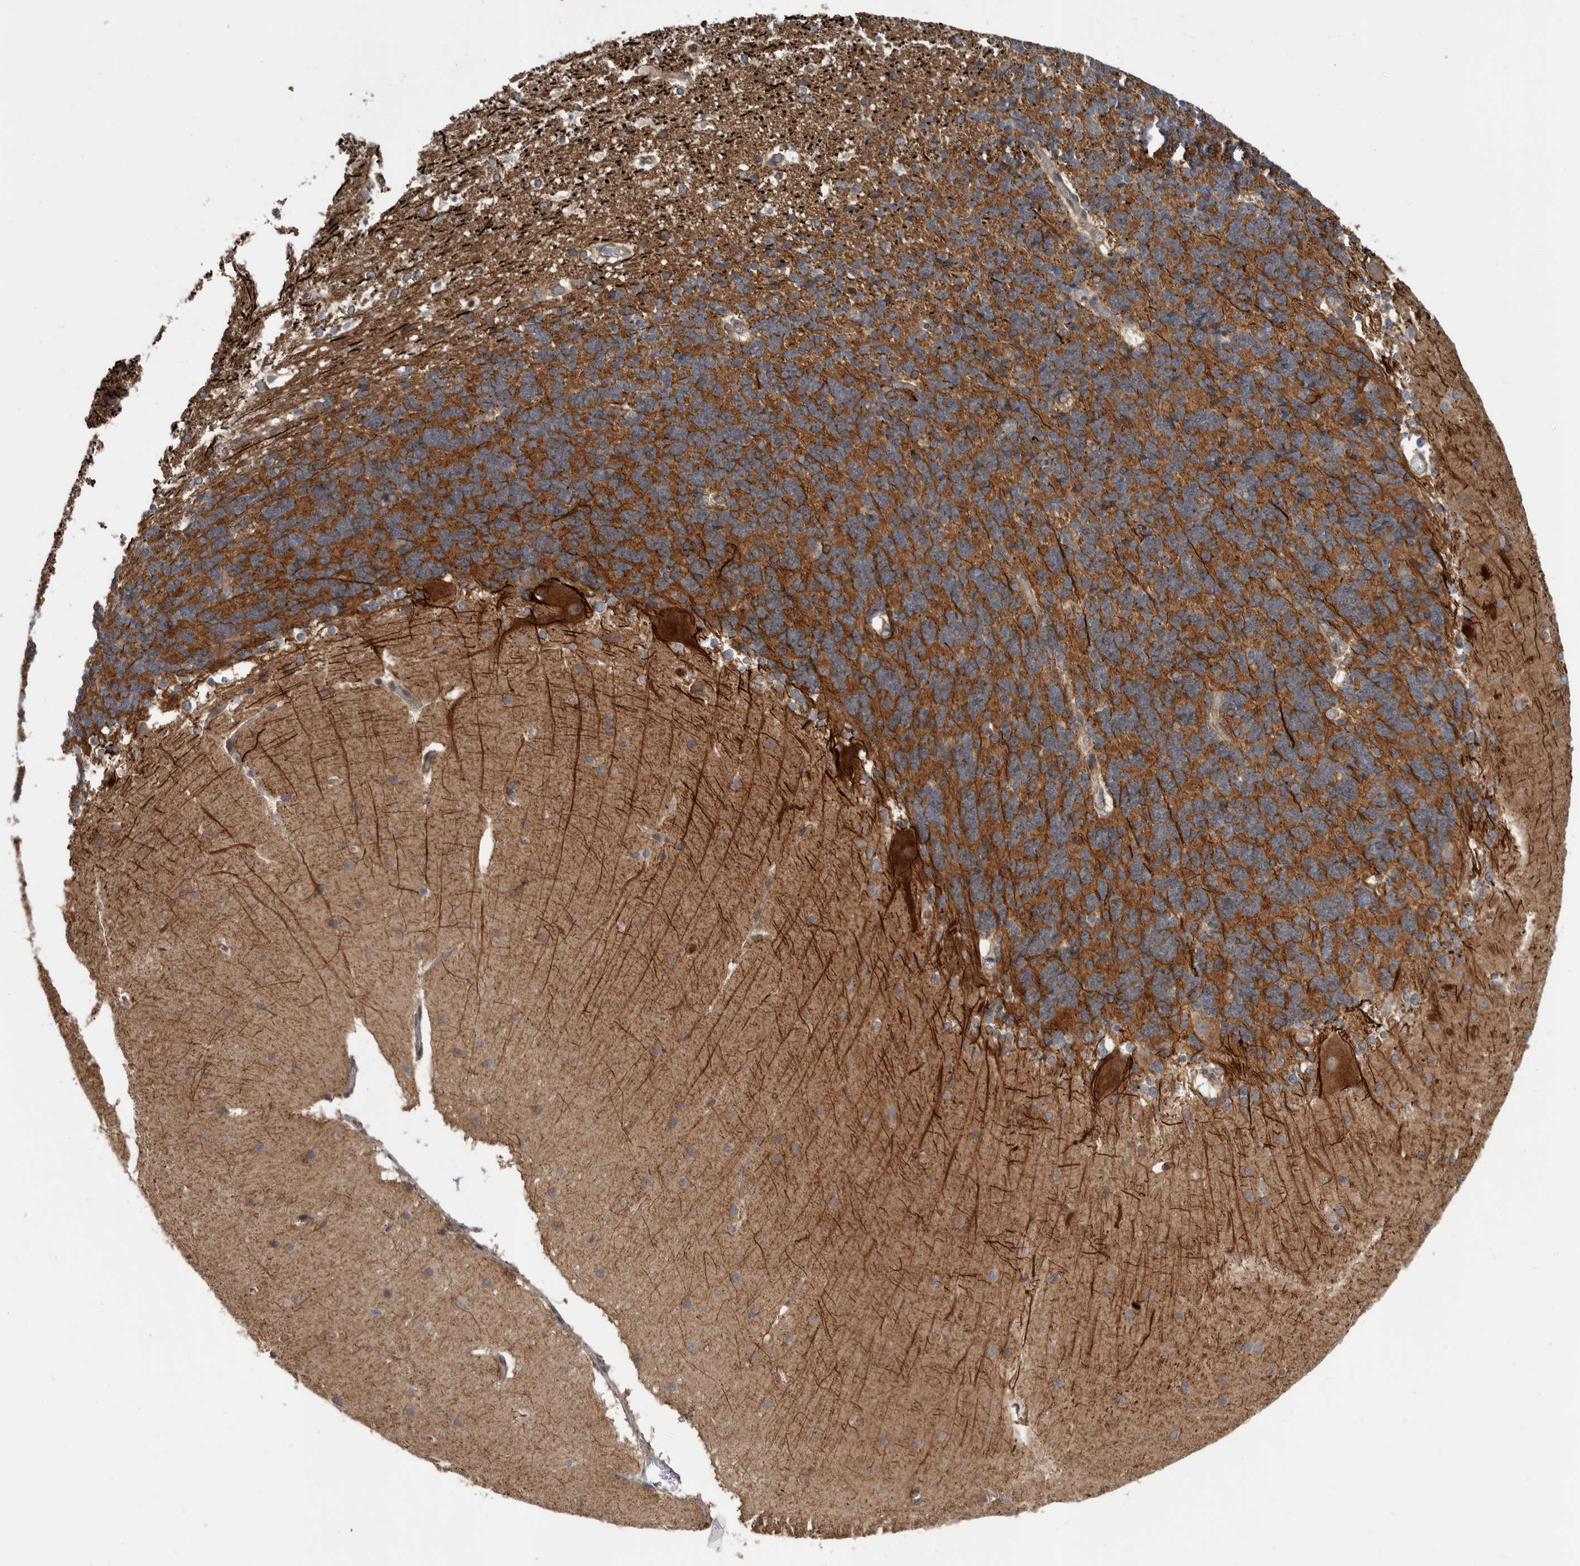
{"staining": {"intensity": "weak", "quantity": ">75%", "location": "cytoplasmic/membranous"}, "tissue": "cerebellum", "cell_type": "Cells in granular layer", "image_type": "normal", "snomed": [{"axis": "morphology", "description": "Normal tissue, NOS"}, {"axis": "topography", "description": "Cerebellum"}], "caption": "A micrograph of cerebellum stained for a protein demonstrates weak cytoplasmic/membranous brown staining in cells in granular layer. (Stains: DAB in brown, nuclei in blue, Microscopy: brightfield microscopy at high magnification).", "gene": "SDCBP", "patient": {"sex": "female", "age": 19}}